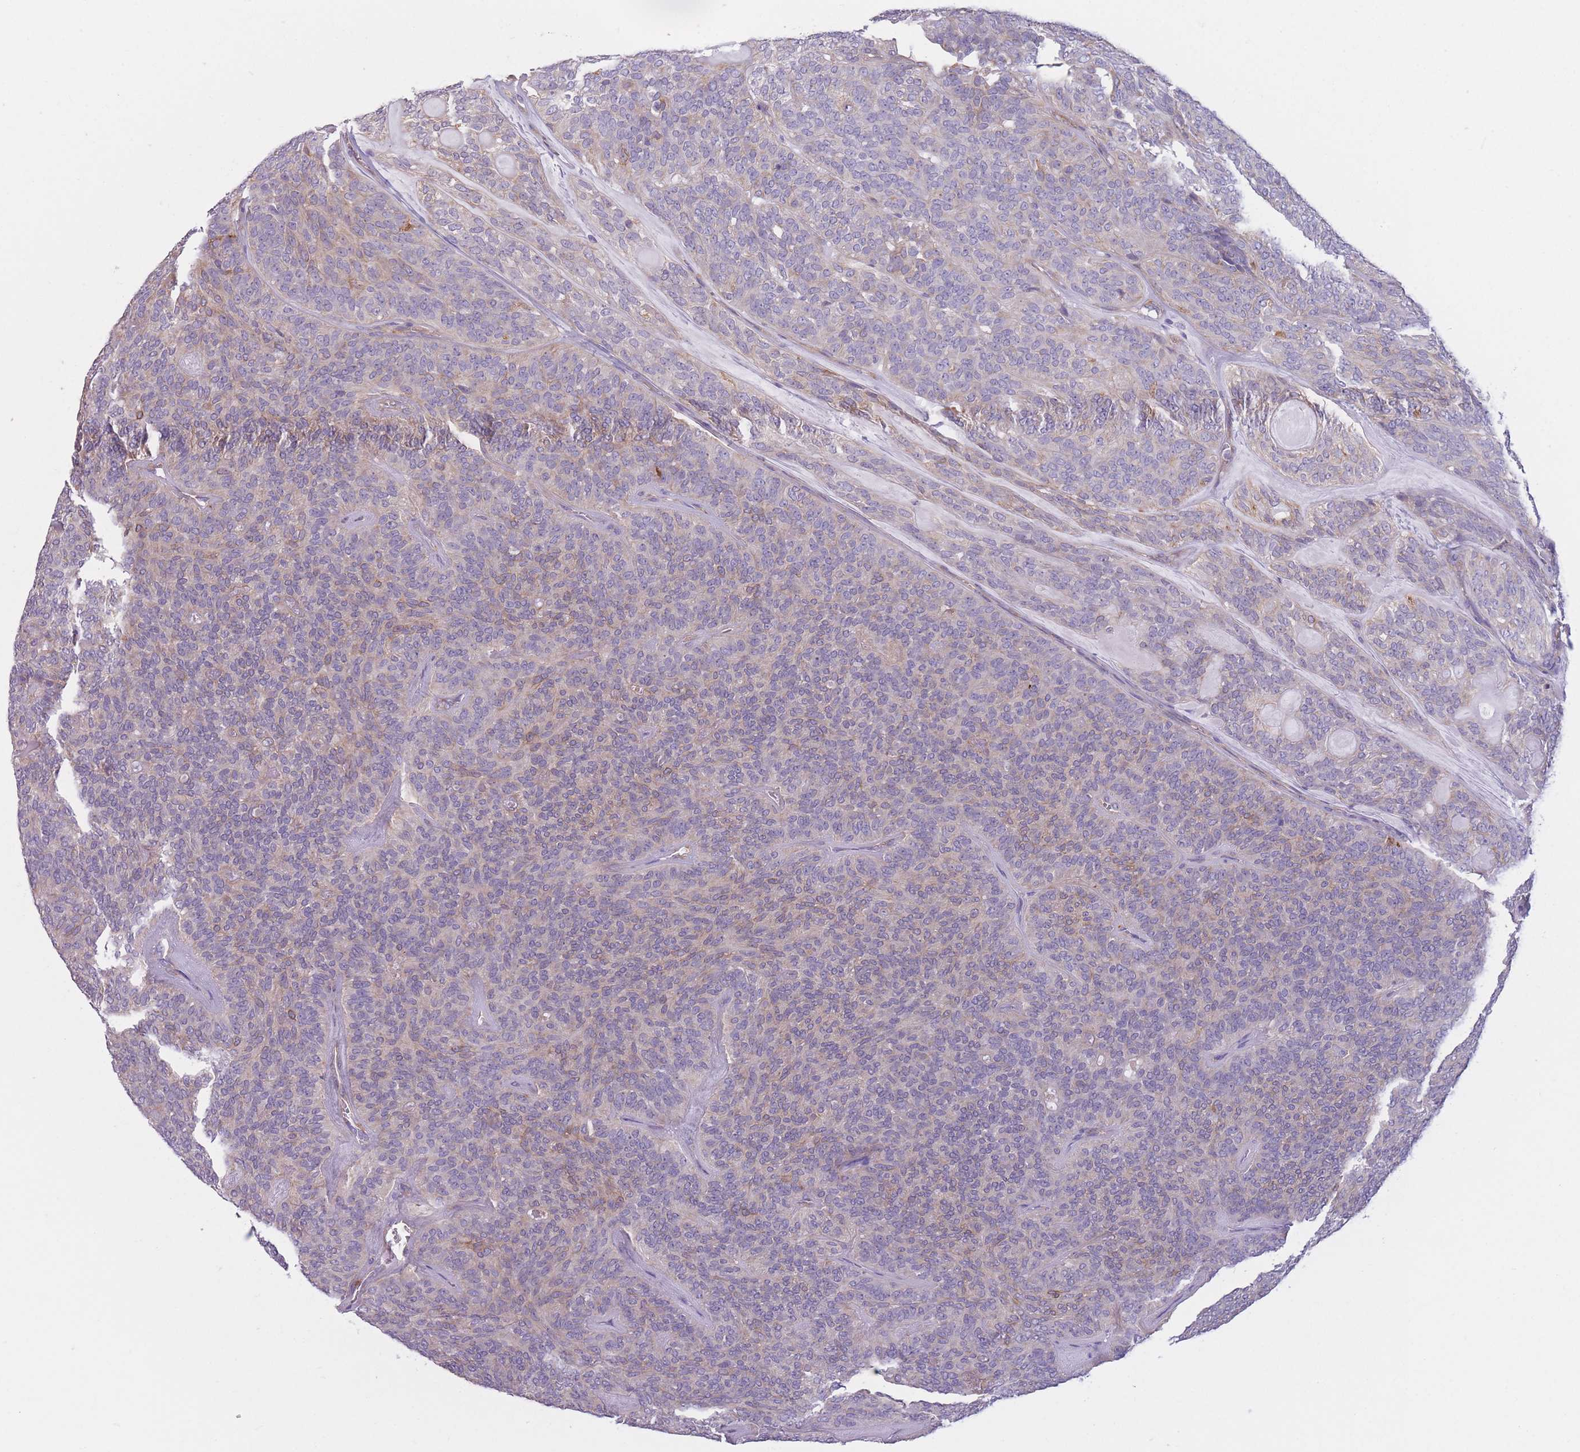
{"staining": {"intensity": "moderate", "quantity": "<25%", "location": "cytoplasmic/membranous"}, "tissue": "head and neck cancer", "cell_type": "Tumor cells", "image_type": "cancer", "snomed": [{"axis": "morphology", "description": "Adenocarcinoma, NOS"}, {"axis": "topography", "description": "Head-Neck"}], "caption": "Human head and neck adenocarcinoma stained with a protein marker displays moderate staining in tumor cells.", "gene": "SERPINB3", "patient": {"sex": "male", "age": 66}}